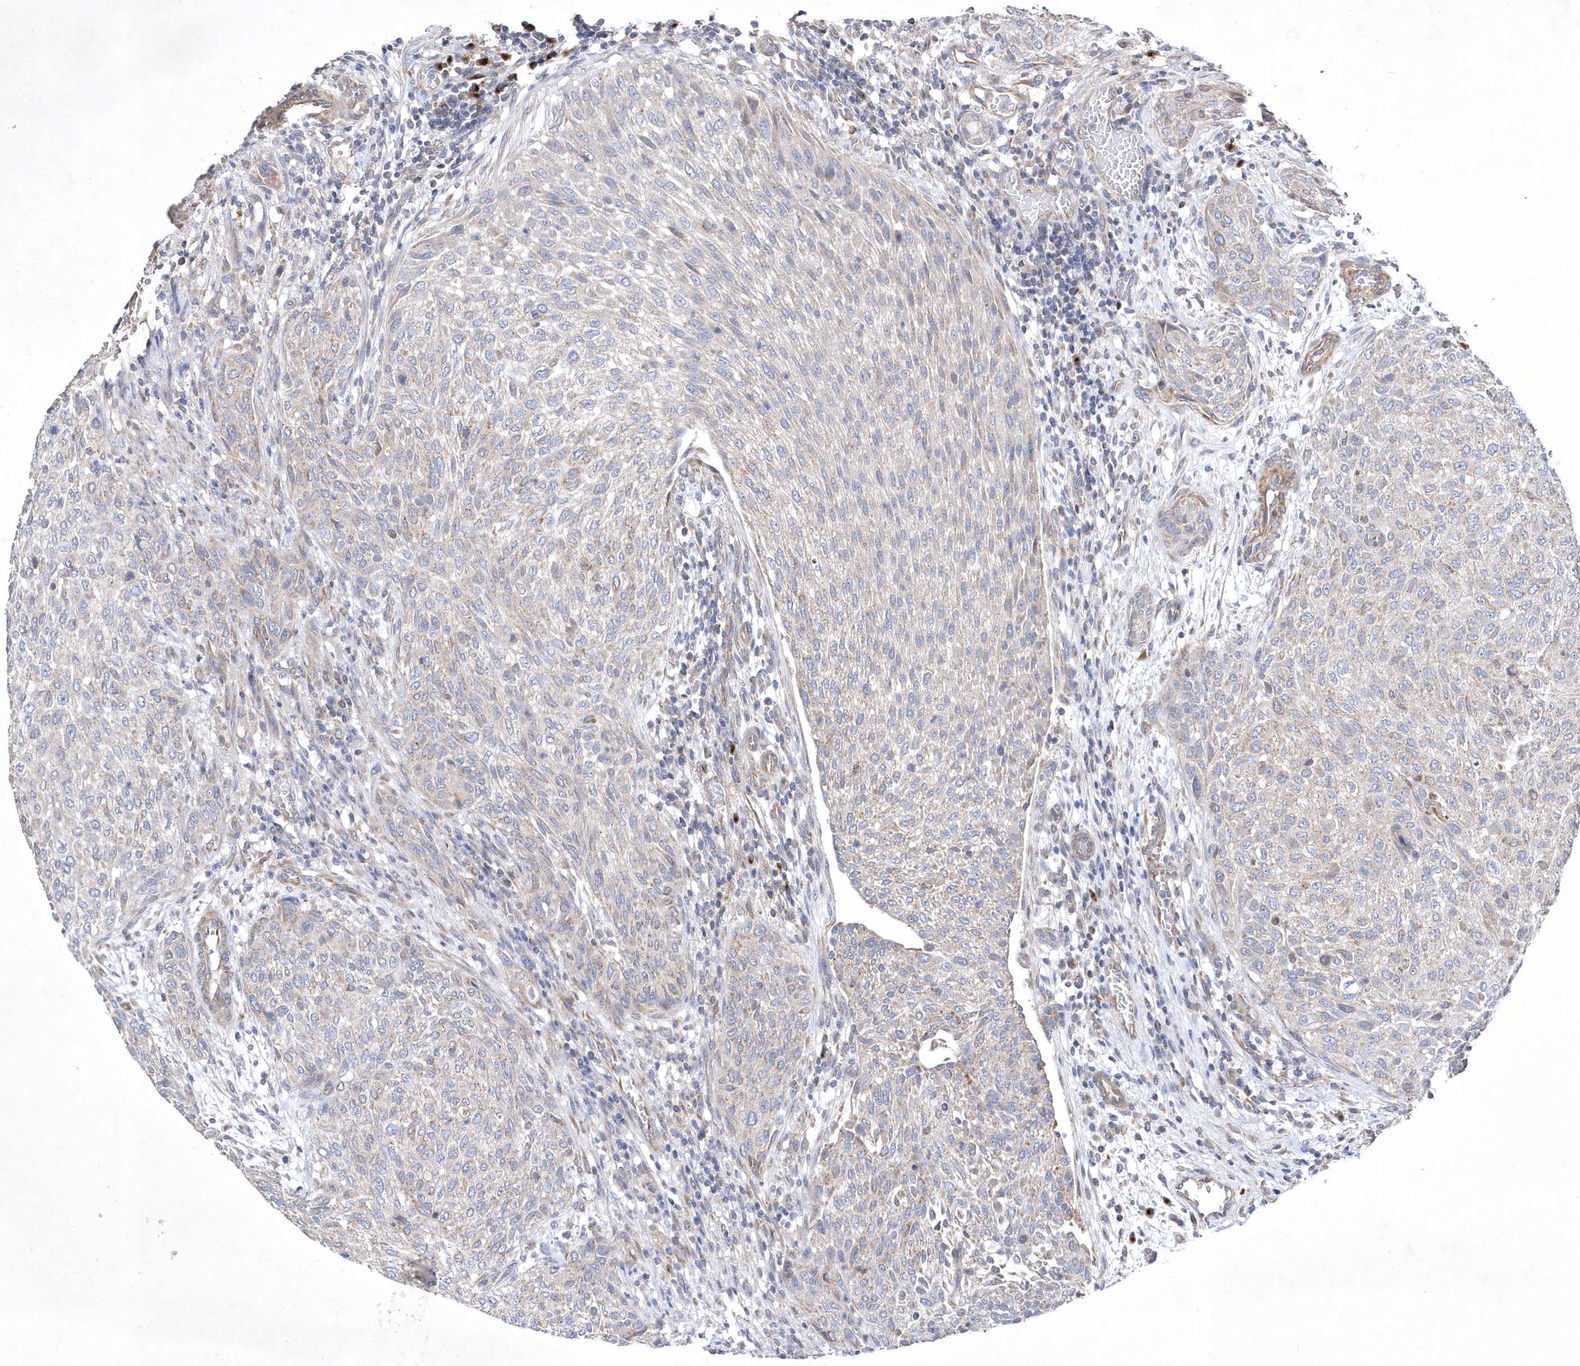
{"staining": {"intensity": "weak", "quantity": "<25%", "location": "cytoplasmic/membranous"}, "tissue": "urothelial cancer", "cell_type": "Tumor cells", "image_type": "cancer", "snomed": [{"axis": "morphology", "description": "Urothelial carcinoma, High grade"}, {"axis": "topography", "description": "Urinary bladder"}], "caption": "Human urothelial carcinoma (high-grade) stained for a protein using immunohistochemistry (IHC) exhibits no expression in tumor cells.", "gene": "METTL8", "patient": {"sex": "male", "age": 35}}